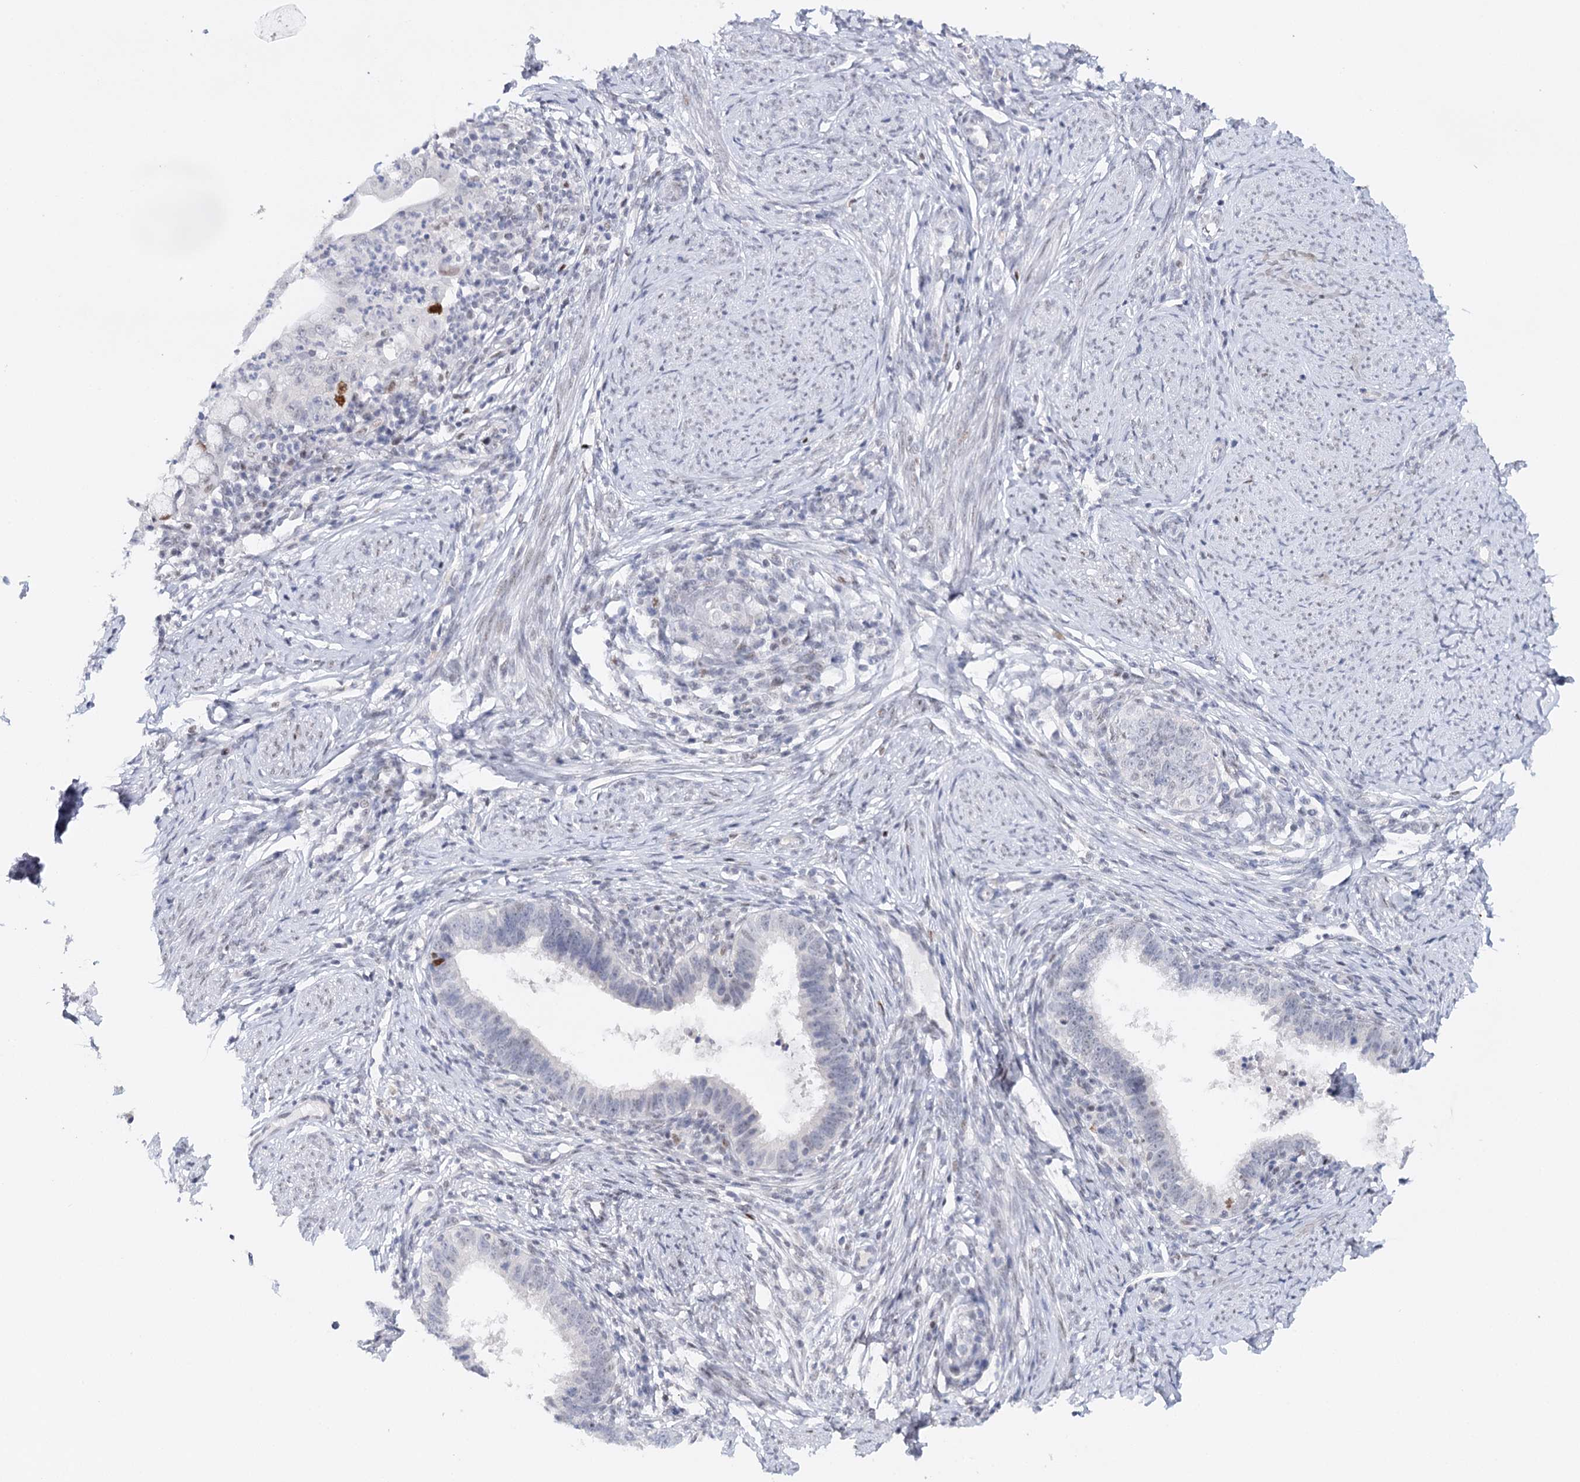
{"staining": {"intensity": "moderate", "quantity": "<25%", "location": "nuclear"}, "tissue": "cervical cancer", "cell_type": "Tumor cells", "image_type": "cancer", "snomed": [{"axis": "morphology", "description": "Adenocarcinoma, NOS"}, {"axis": "topography", "description": "Cervix"}], "caption": "DAB immunohistochemical staining of human cervical cancer (adenocarcinoma) displays moderate nuclear protein positivity in approximately <25% of tumor cells.", "gene": "TP53", "patient": {"sex": "female", "age": 36}}